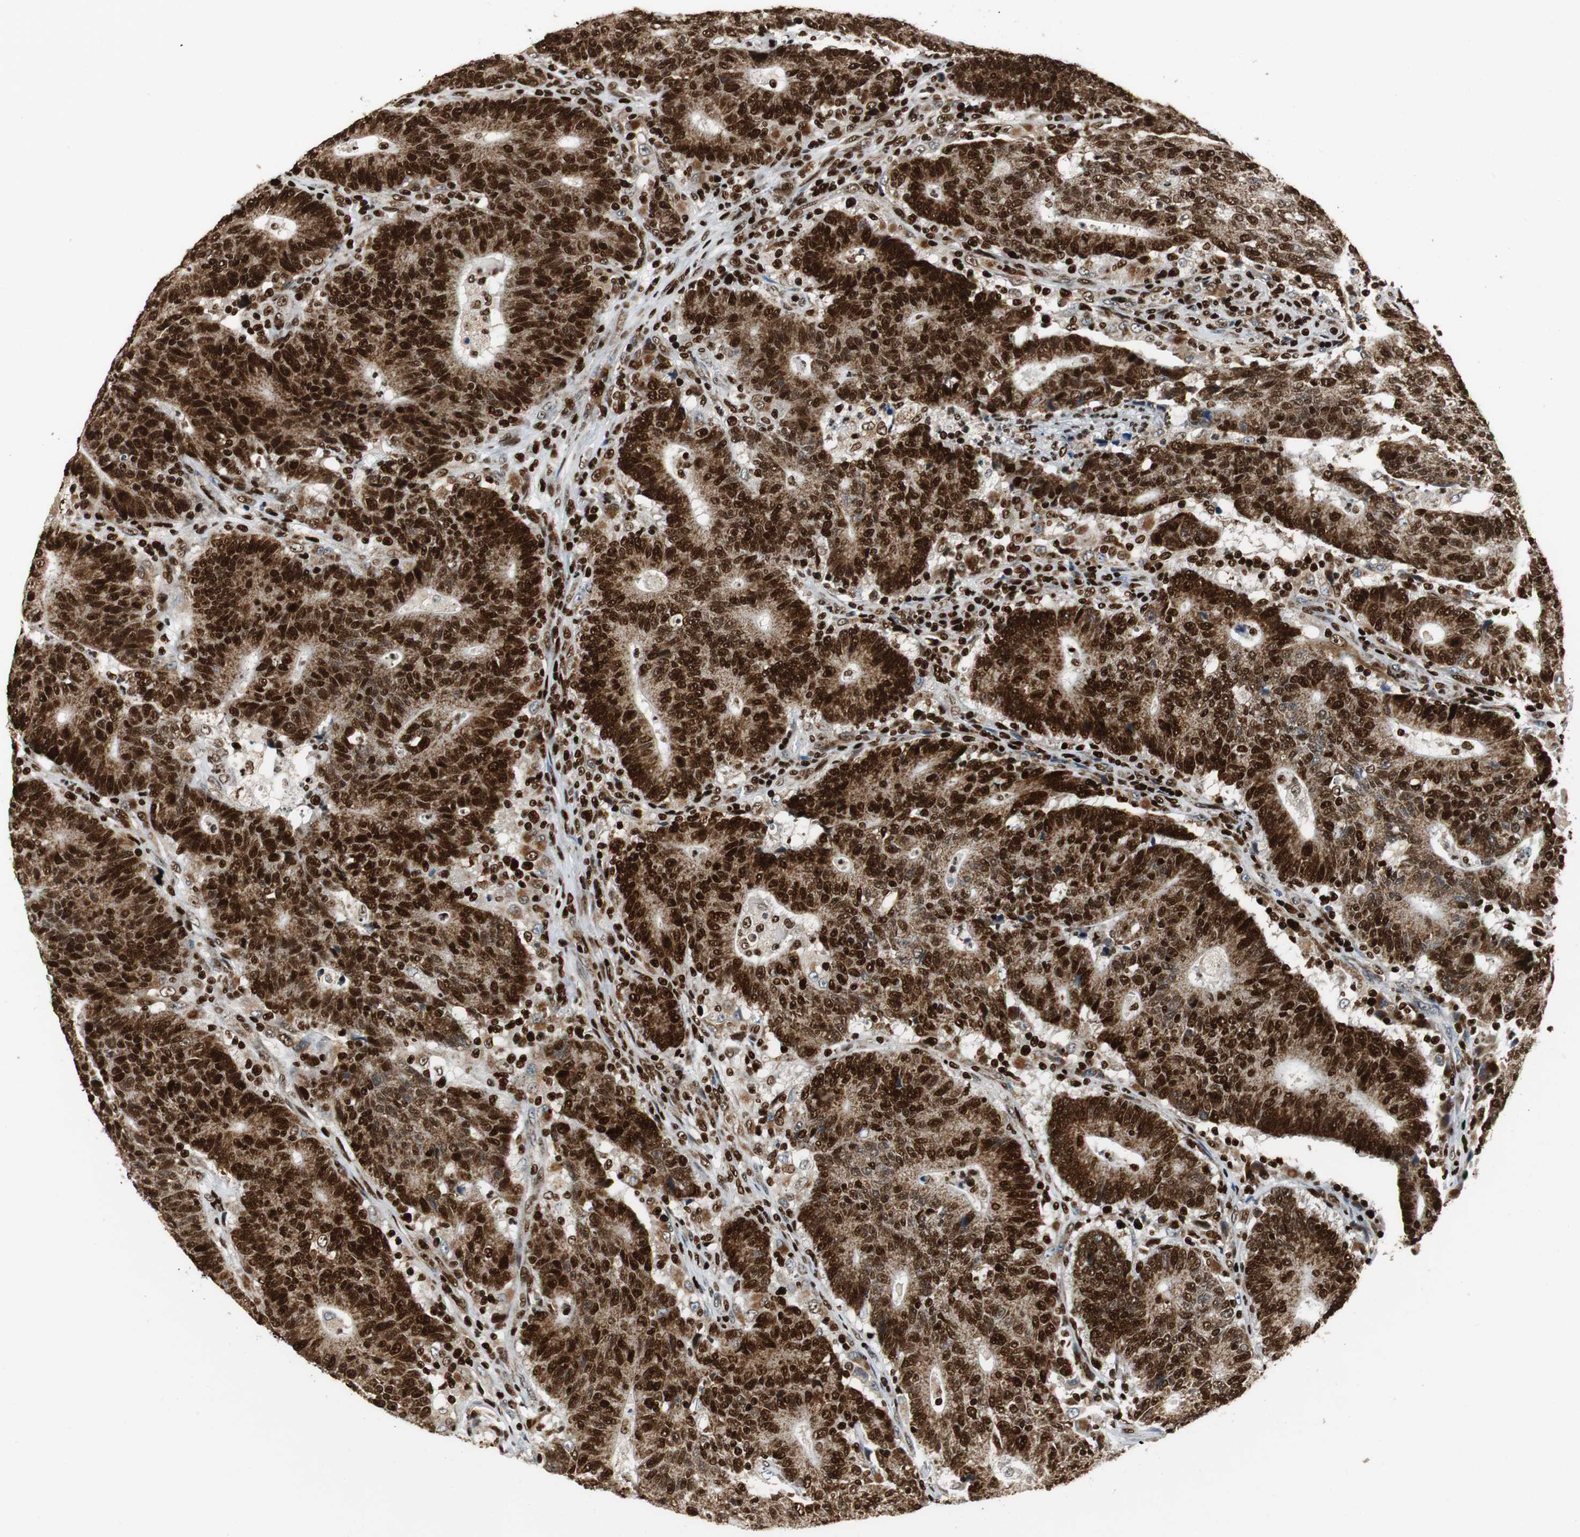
{"staining": {"intensity": "strong", "quantity": ">75%", "location": "cytoplasmic/membranous,nuclear"}, "tissue": "colorectal cancer", "cell_type": "Tumor cells", "image_type": "cancer", "snomed": [{"axis": "morphology", "description": "Normal tissue, NOS"}, {"axis": "morphology", "description": "Adenocarcinoma, NOS"}, {"axis": "topography", "description": "Colon"}], "caption": "Immunohistochemical staining of human colorectal cancer (adenocarcinoma) demonstrates high levels of strong cytoplasmic/membranous and nuclear protein staining in approximately >75% of tumor cells. (DAB (3,3'-diaminobenzidine) IHC with brightfield microscopy, high magnification).", "gene": "HDAC1", "patient": {"sex": "female", "age": 75}}